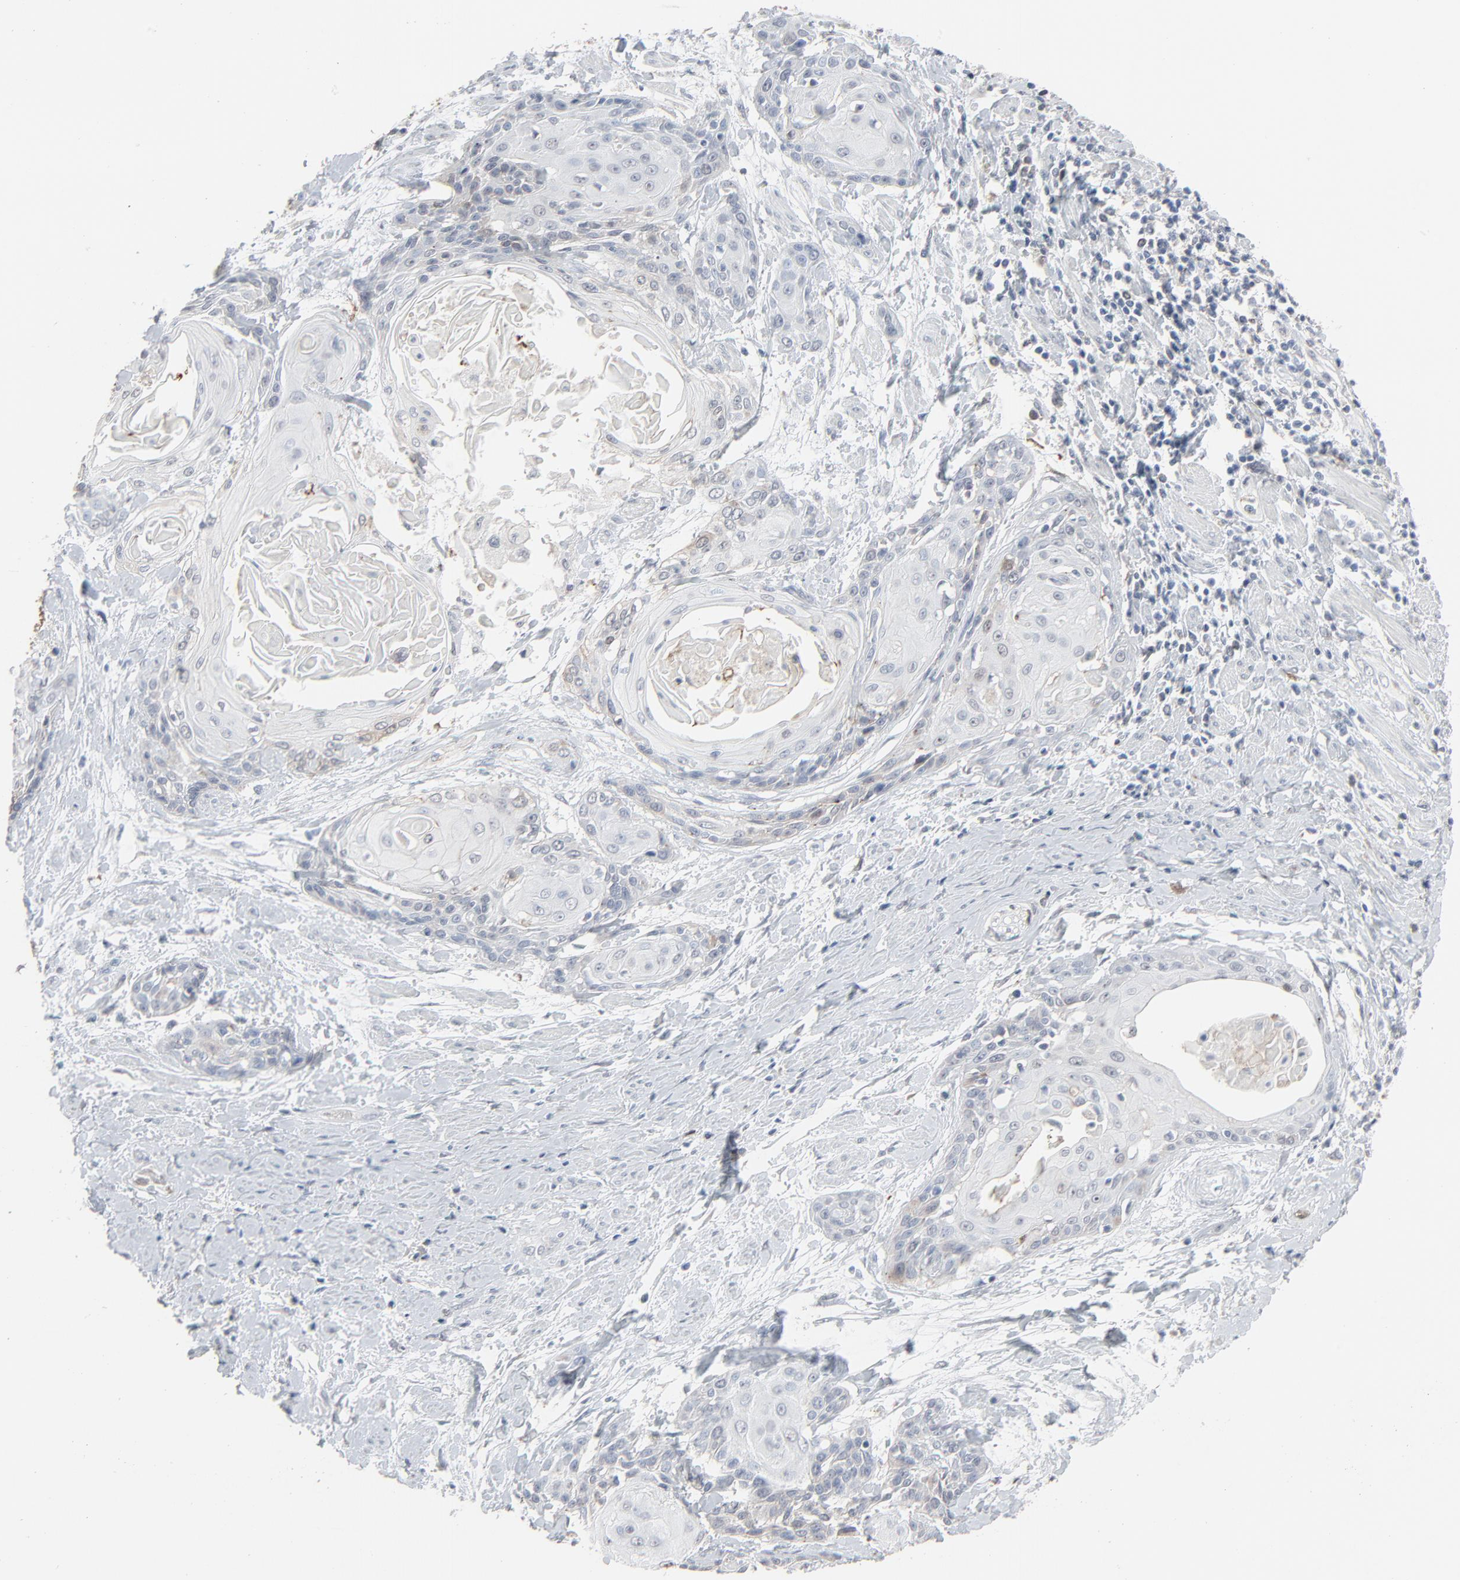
{"staining": {"intensity": "weak", "quantity": "<25%", "location": "cytoplasmic/membranous"}, "tissue": "cervical cancer", "cell_type": "Tumor cells", "image_type": "cancer", "snomed": [{"axis": "morphology", "description": "Squamous cell carcinoma, NOS"}, {"axis": "topography", "description": "Cervix"}], "caption": "Image shows no protein staining in tumor cells of cervical squamous cell carcinoma tissue.", "gene": "PHGDH", "patient": {"sex": "female", "age": 57}}